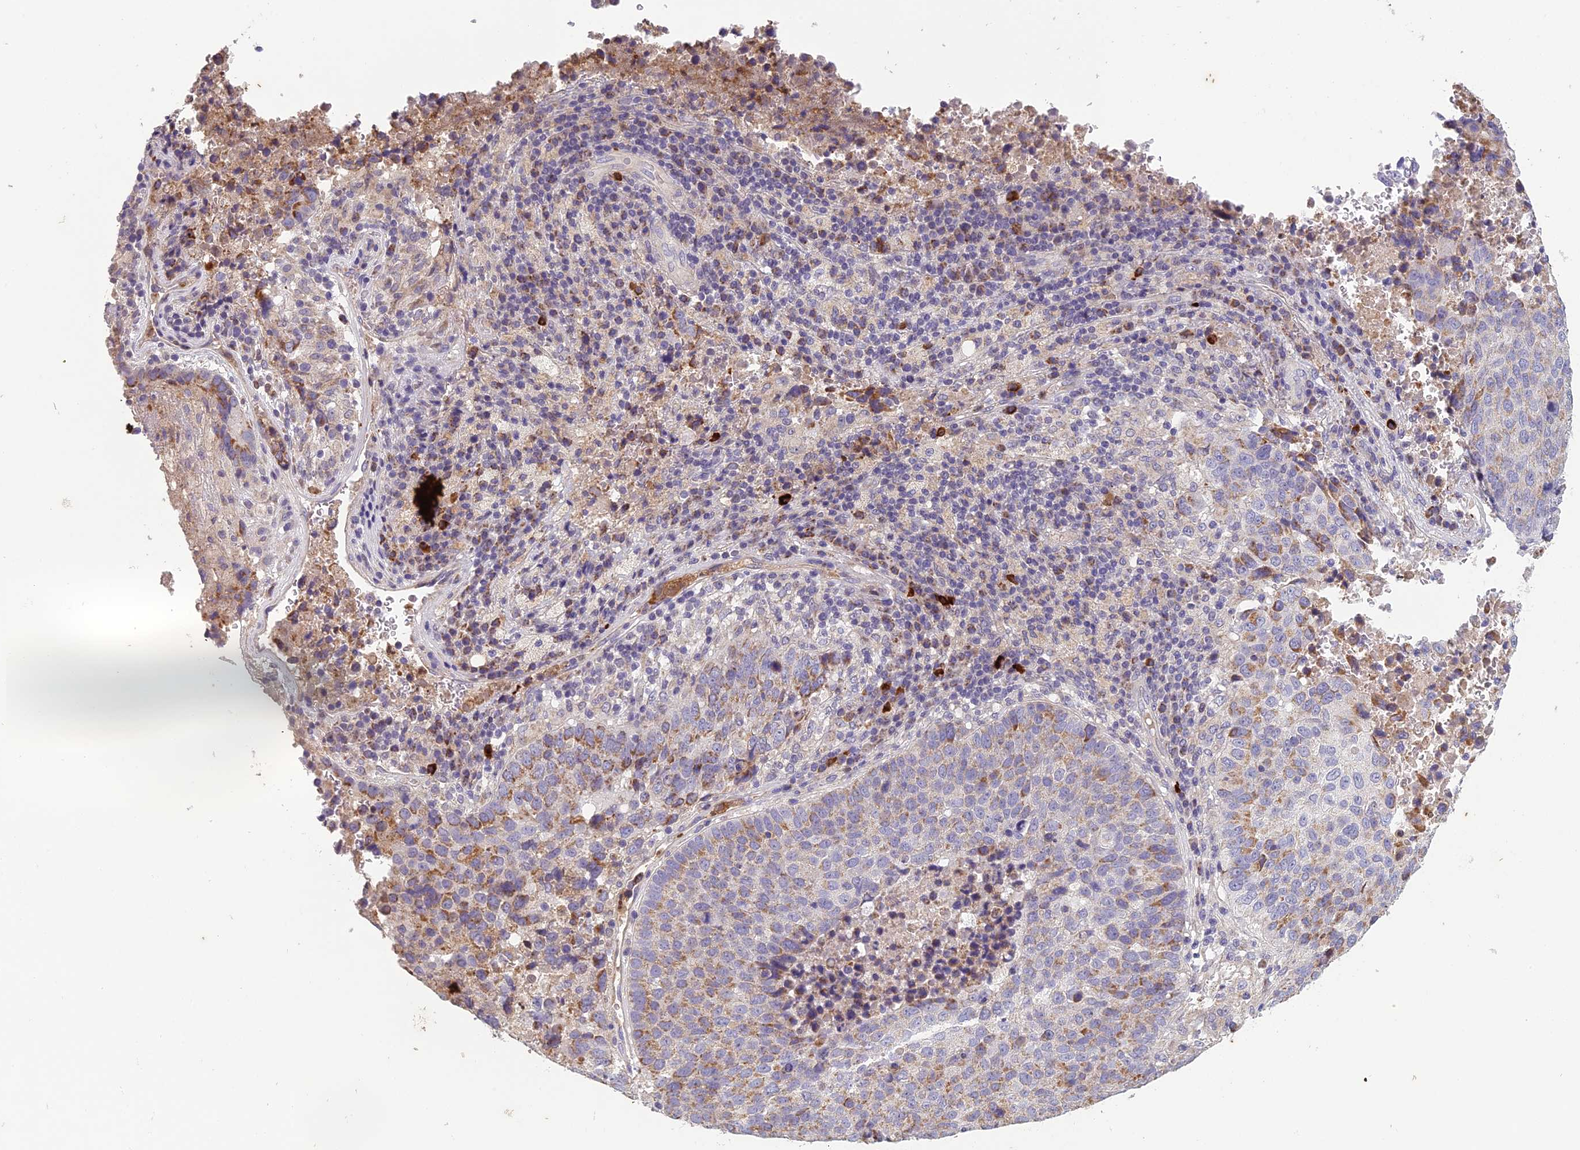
{"staining": {"intensity": "moderate", "quantity": "25%-75%", "location": "cytoplasmic/membranous"}, "tissue": "lung cancer", "cell_type": "Tumor cells", "image_type": "cancer", "snomed": [{"axis": "morphology", "description": "Squamous cell carcinoma, NOS"}, {"axis": "topography", "description": "Lung"}], "caption": "Protein staining of lung cancer tissue shows moderate cytoplasmic/membranous positivity in approximately 25%-75% of tumor cells.", "gene": "ENSG00000188897", "patient": {"sex": "male", "age": 73}}